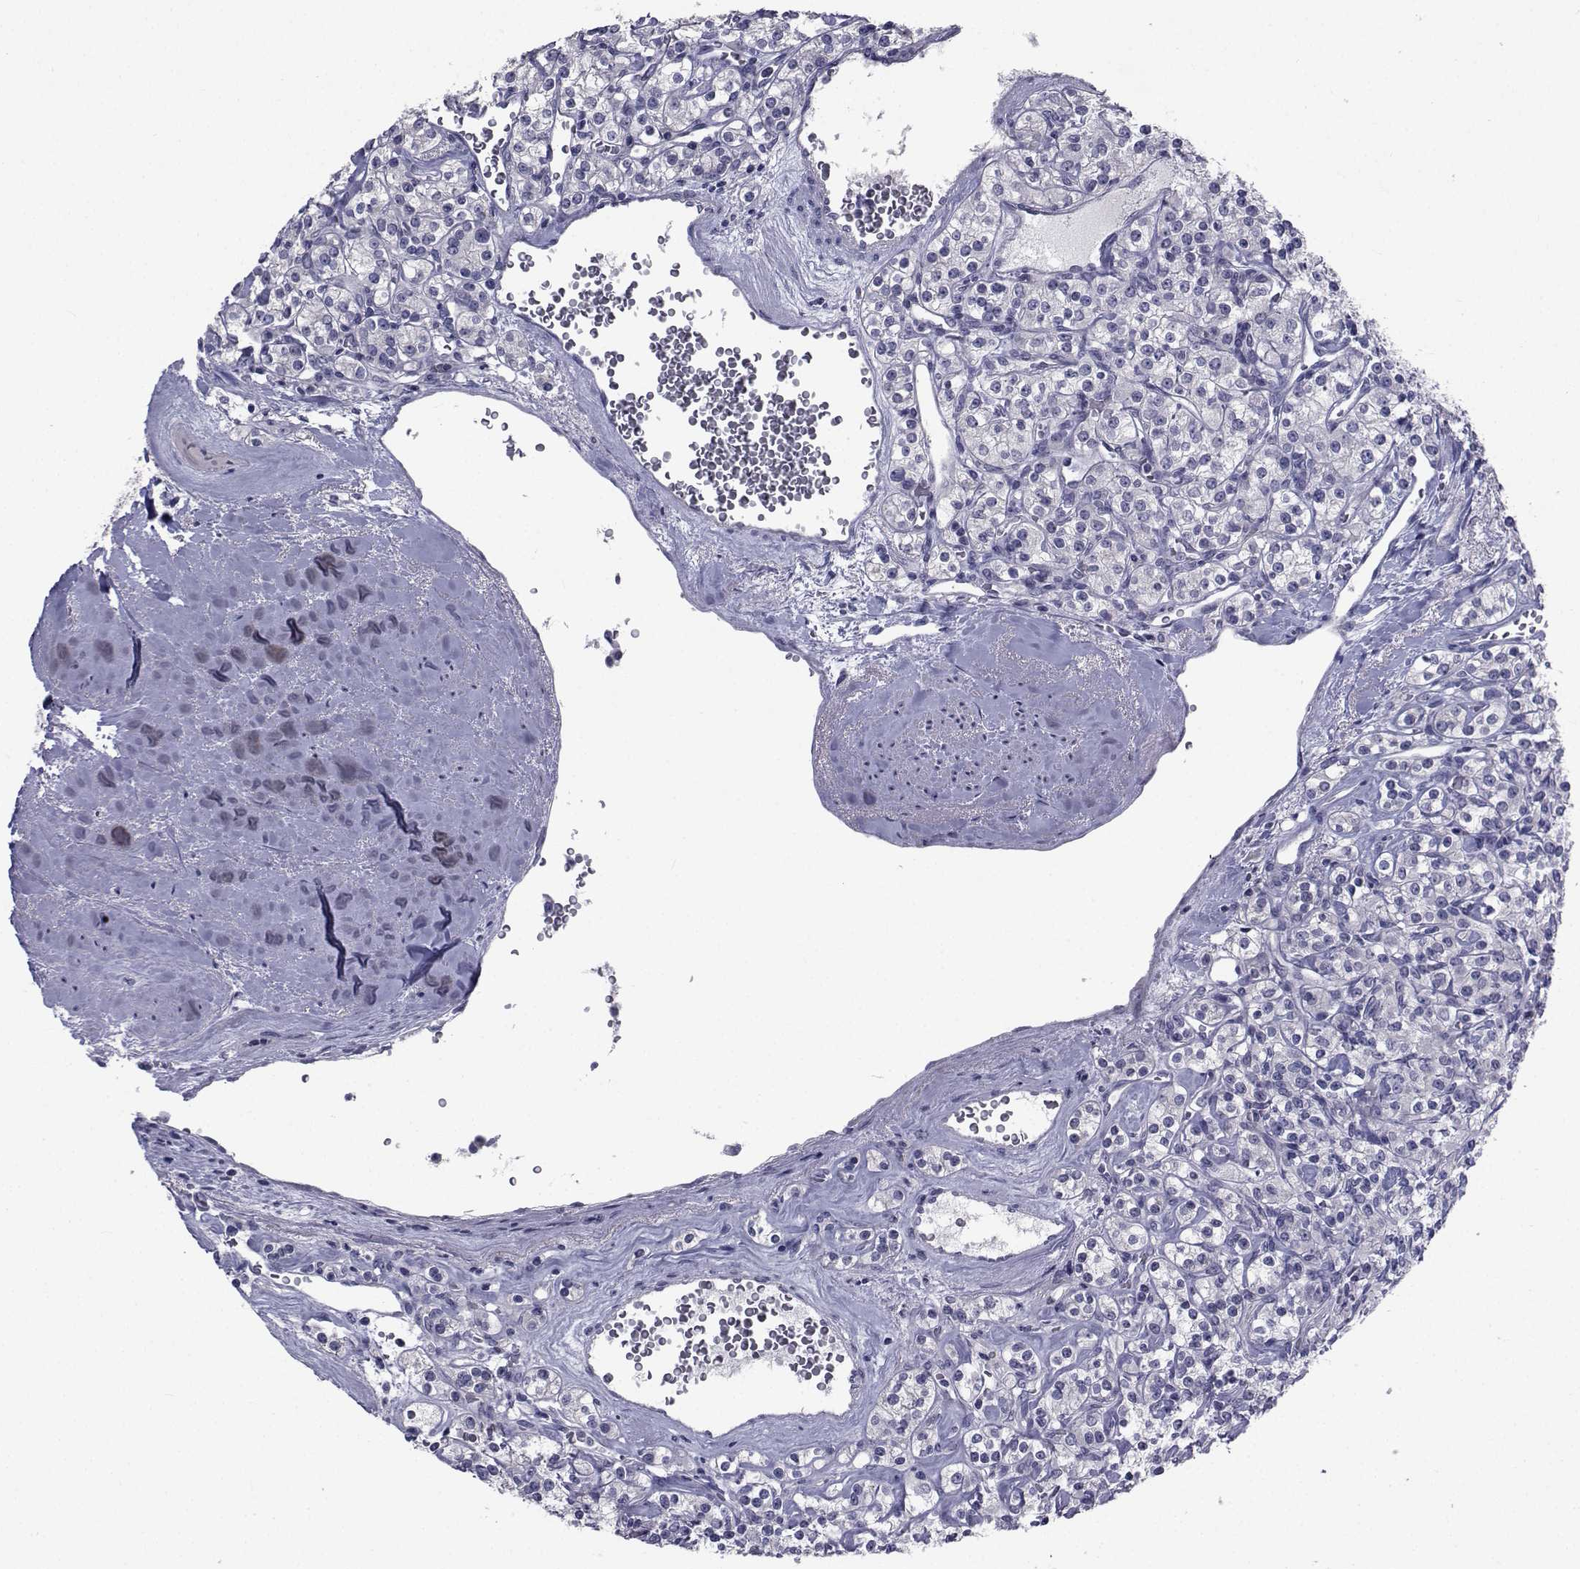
{"staining": {"intensity": "negative", "quantity": "none", "location": "none"}, "tissue": "renal cancer", "cell_type": "Tumor cells", "image_type": "cancer", "snomed": [{"axis": "morphology", "description": "Adenocarcinoma, NOS"}, {"axis": "topography", "description": "Kidney"}], "caption": "DAB (3,3'-diaminobenzidine) immunohistochemical staining of adenocarcinoma (renal) shows no significant expression in tumor cells. The staining was performed using DAB to visualize the protein expression in brown, while the nuclei were stained in blue with hematoxylin (Magnification: 20x).", "gene": "CHRNA1", "patient": {"sex": "male", "age": 77}}